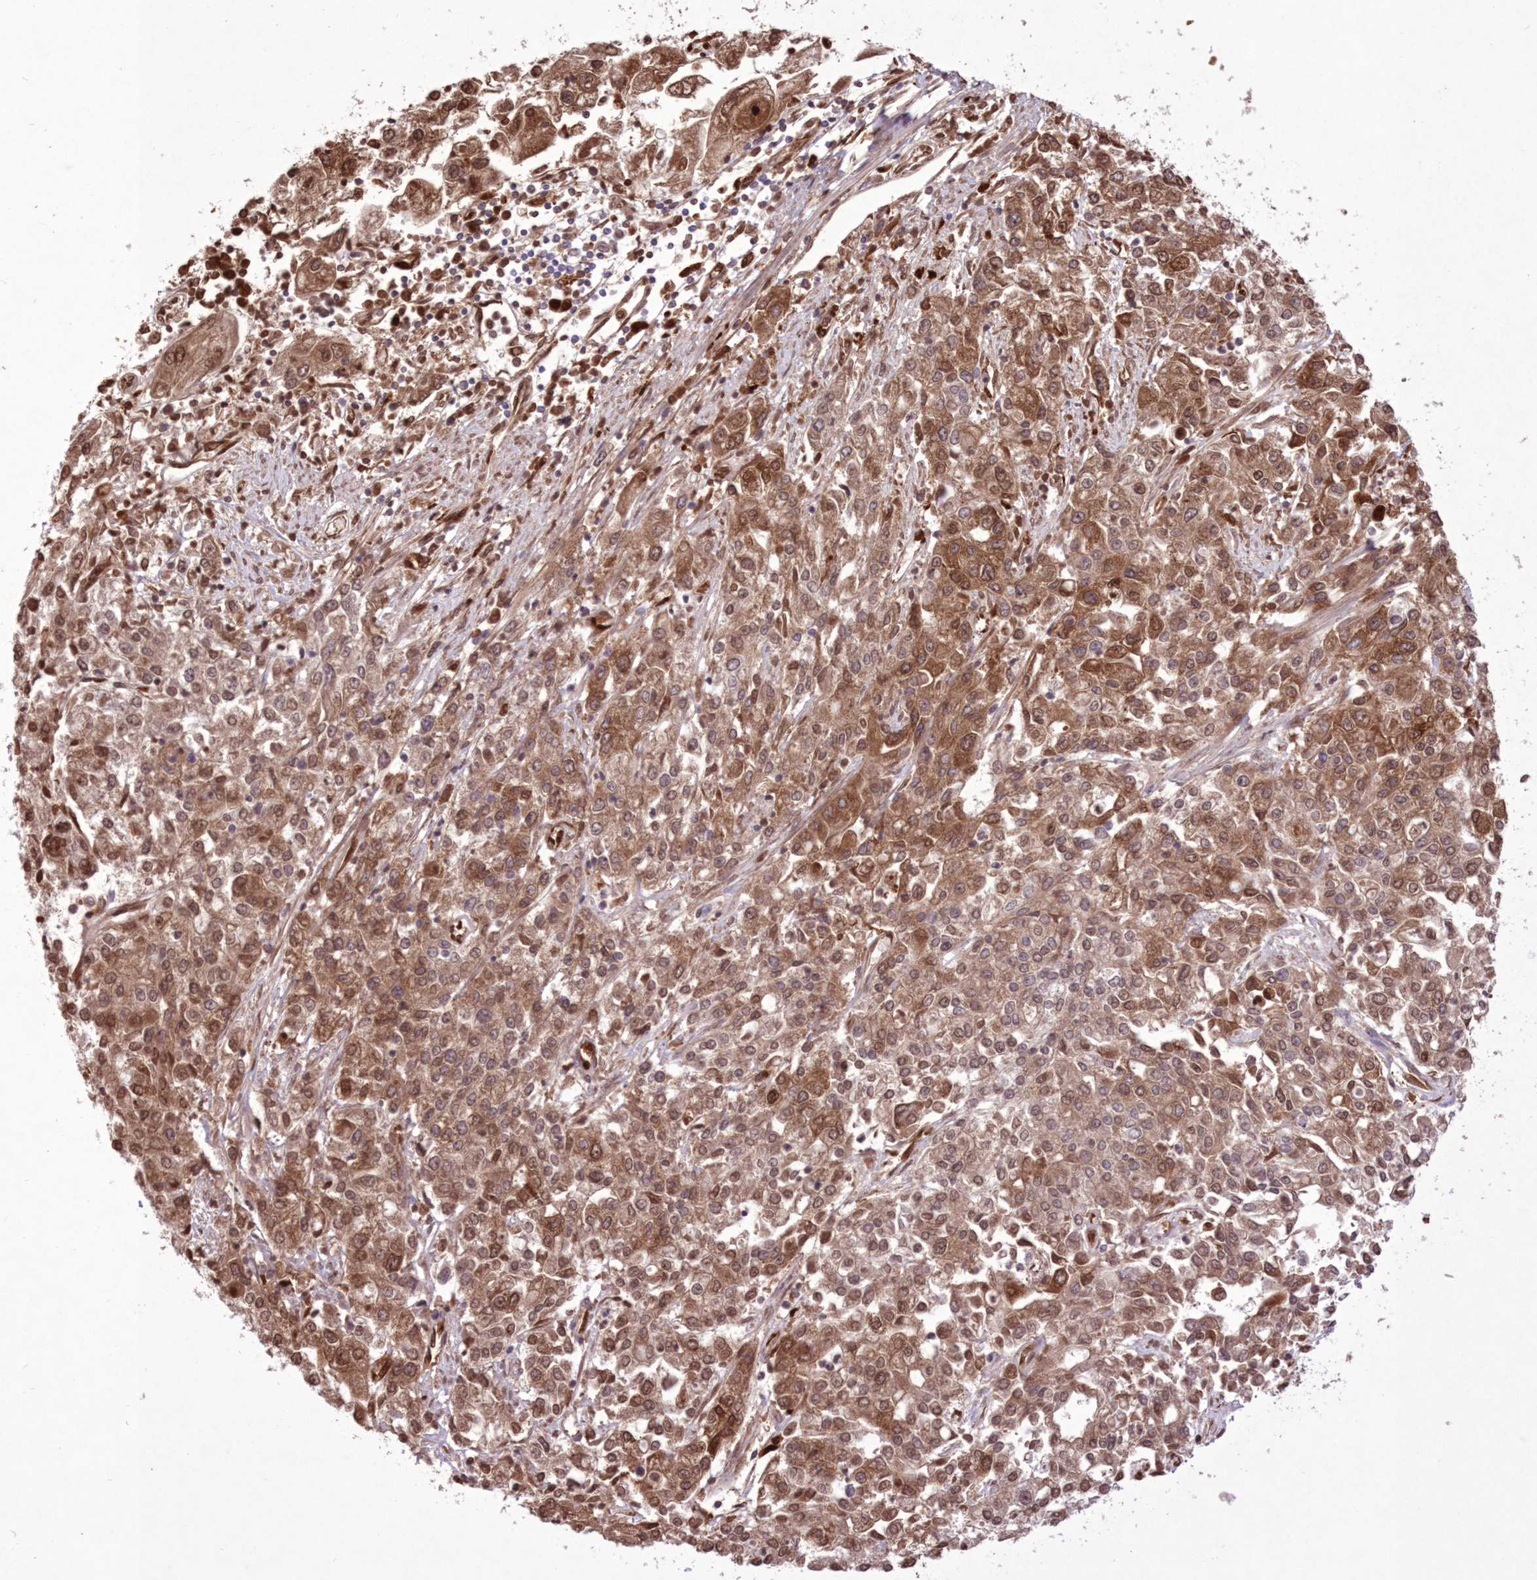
{"staining": {"intensity": "moderate", "quantity": ">75%", "location": "cytoplasmic/membranous,nuclear"}, "tissue": "endometrial cancer", "cell_type": "Tumor cells", "image_type": "cancer", "snomed": [{"axis": "morphology", "description": "Adenocarcinoma, NOS"}, {"axis": "topography", "description": "Endometrium"}], "caption": "This is a histology image of IHC staining of endometrial adenocarcinoma, which shows moderate staining in the cytoplasmic/membranous and nuclear of tumor cells.", "gene": "FCHO2", "patient": {"sex": "female", "age": 49}}